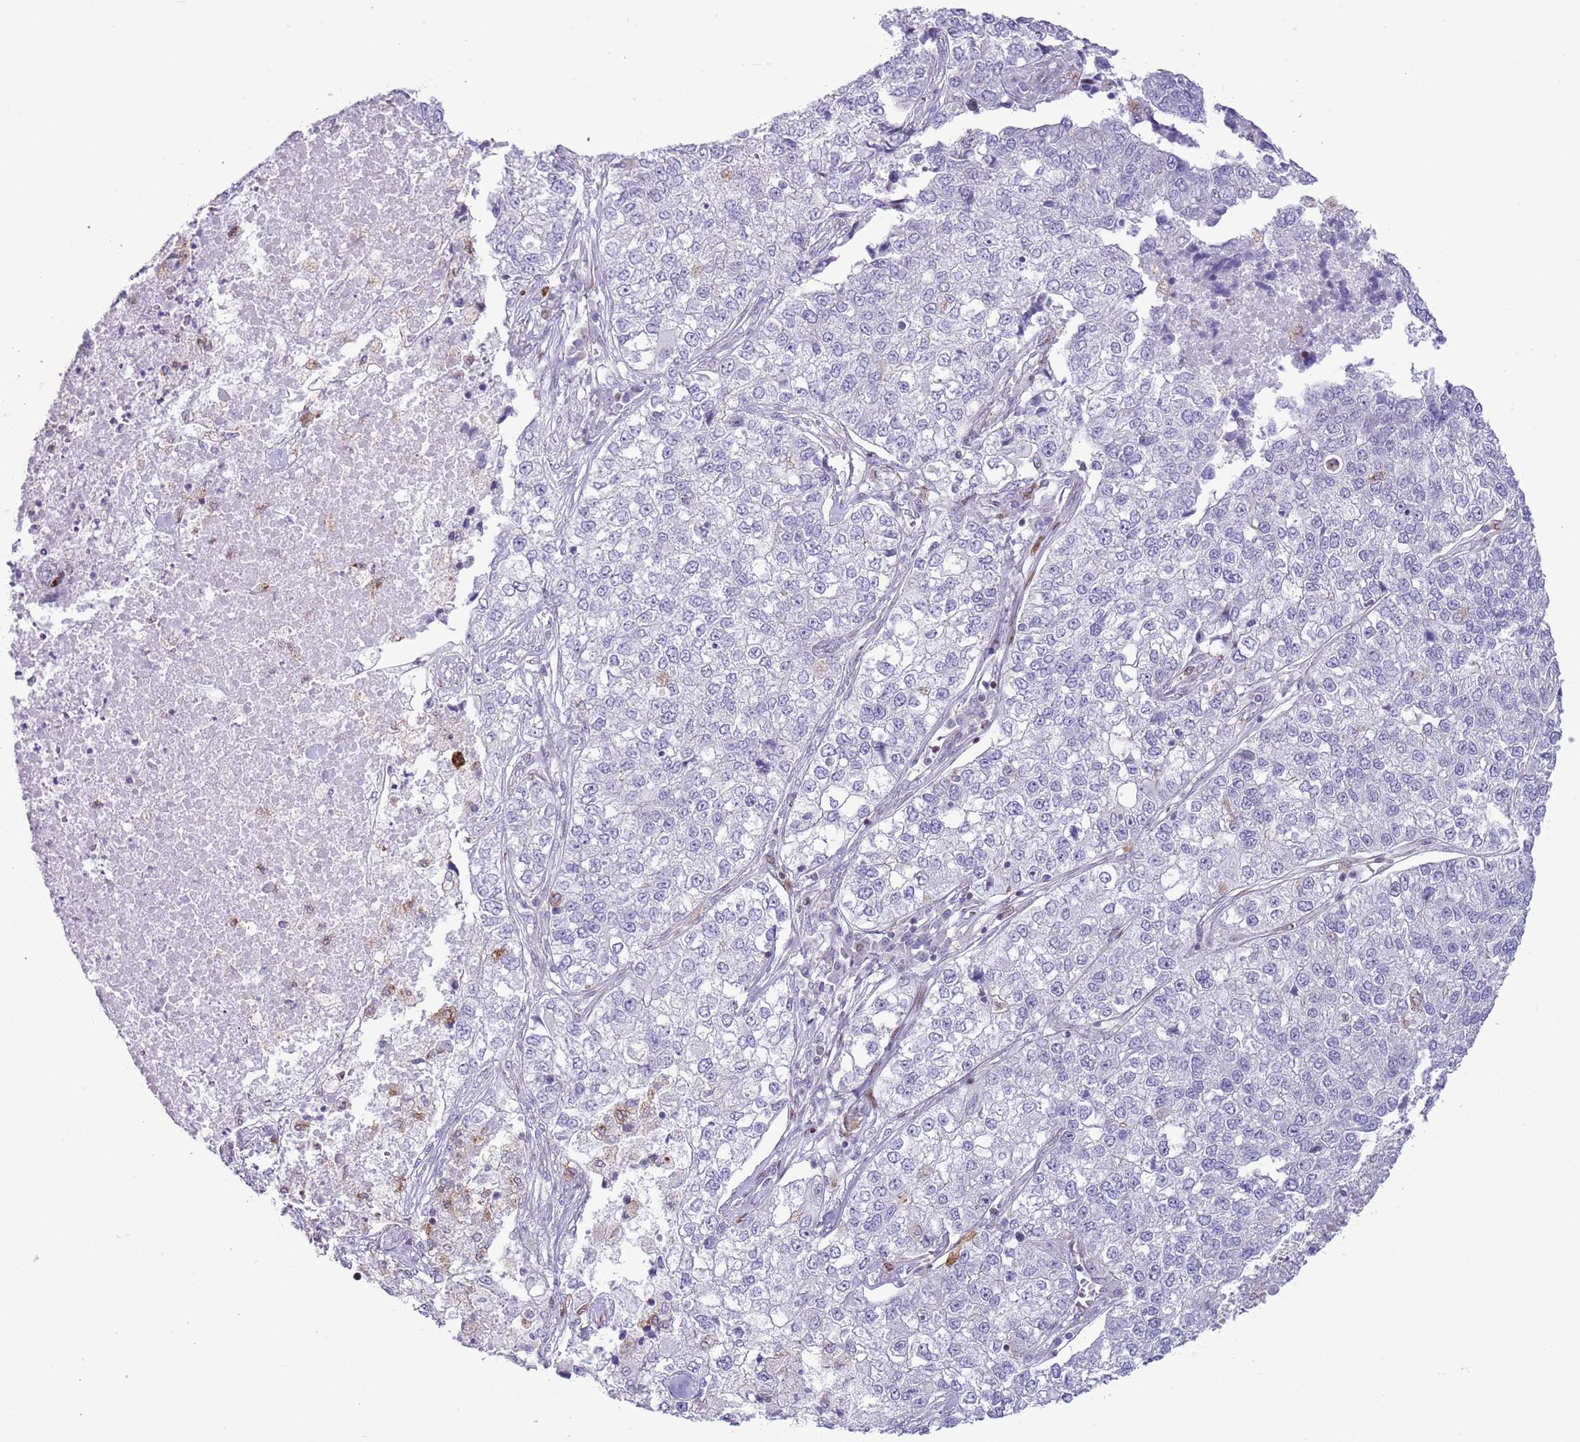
{"staining": {"intensity": "negative", "quantity": "none", "location": "none"}, "tissue": "lung cancer", "cell_type": "Tumor cells", "image_type": "cancer", "snomed": [{"axis": "morphology", "description": "Adenocarcinoma, NOS"}, {"axis": "topography", "description": "Lung"}], "caption": "Immunohistochemical staining of human lung cancer (adenocarcinoma) exhibits no significant expression in tumor cells. The staining is performed using DAB (3,3'-diaminobenzidine) brown chromogen with nuclei counter-stained in using hematoxylin.", "gene": "ANO8", "patient": {"sex": "male", "age": 49}}